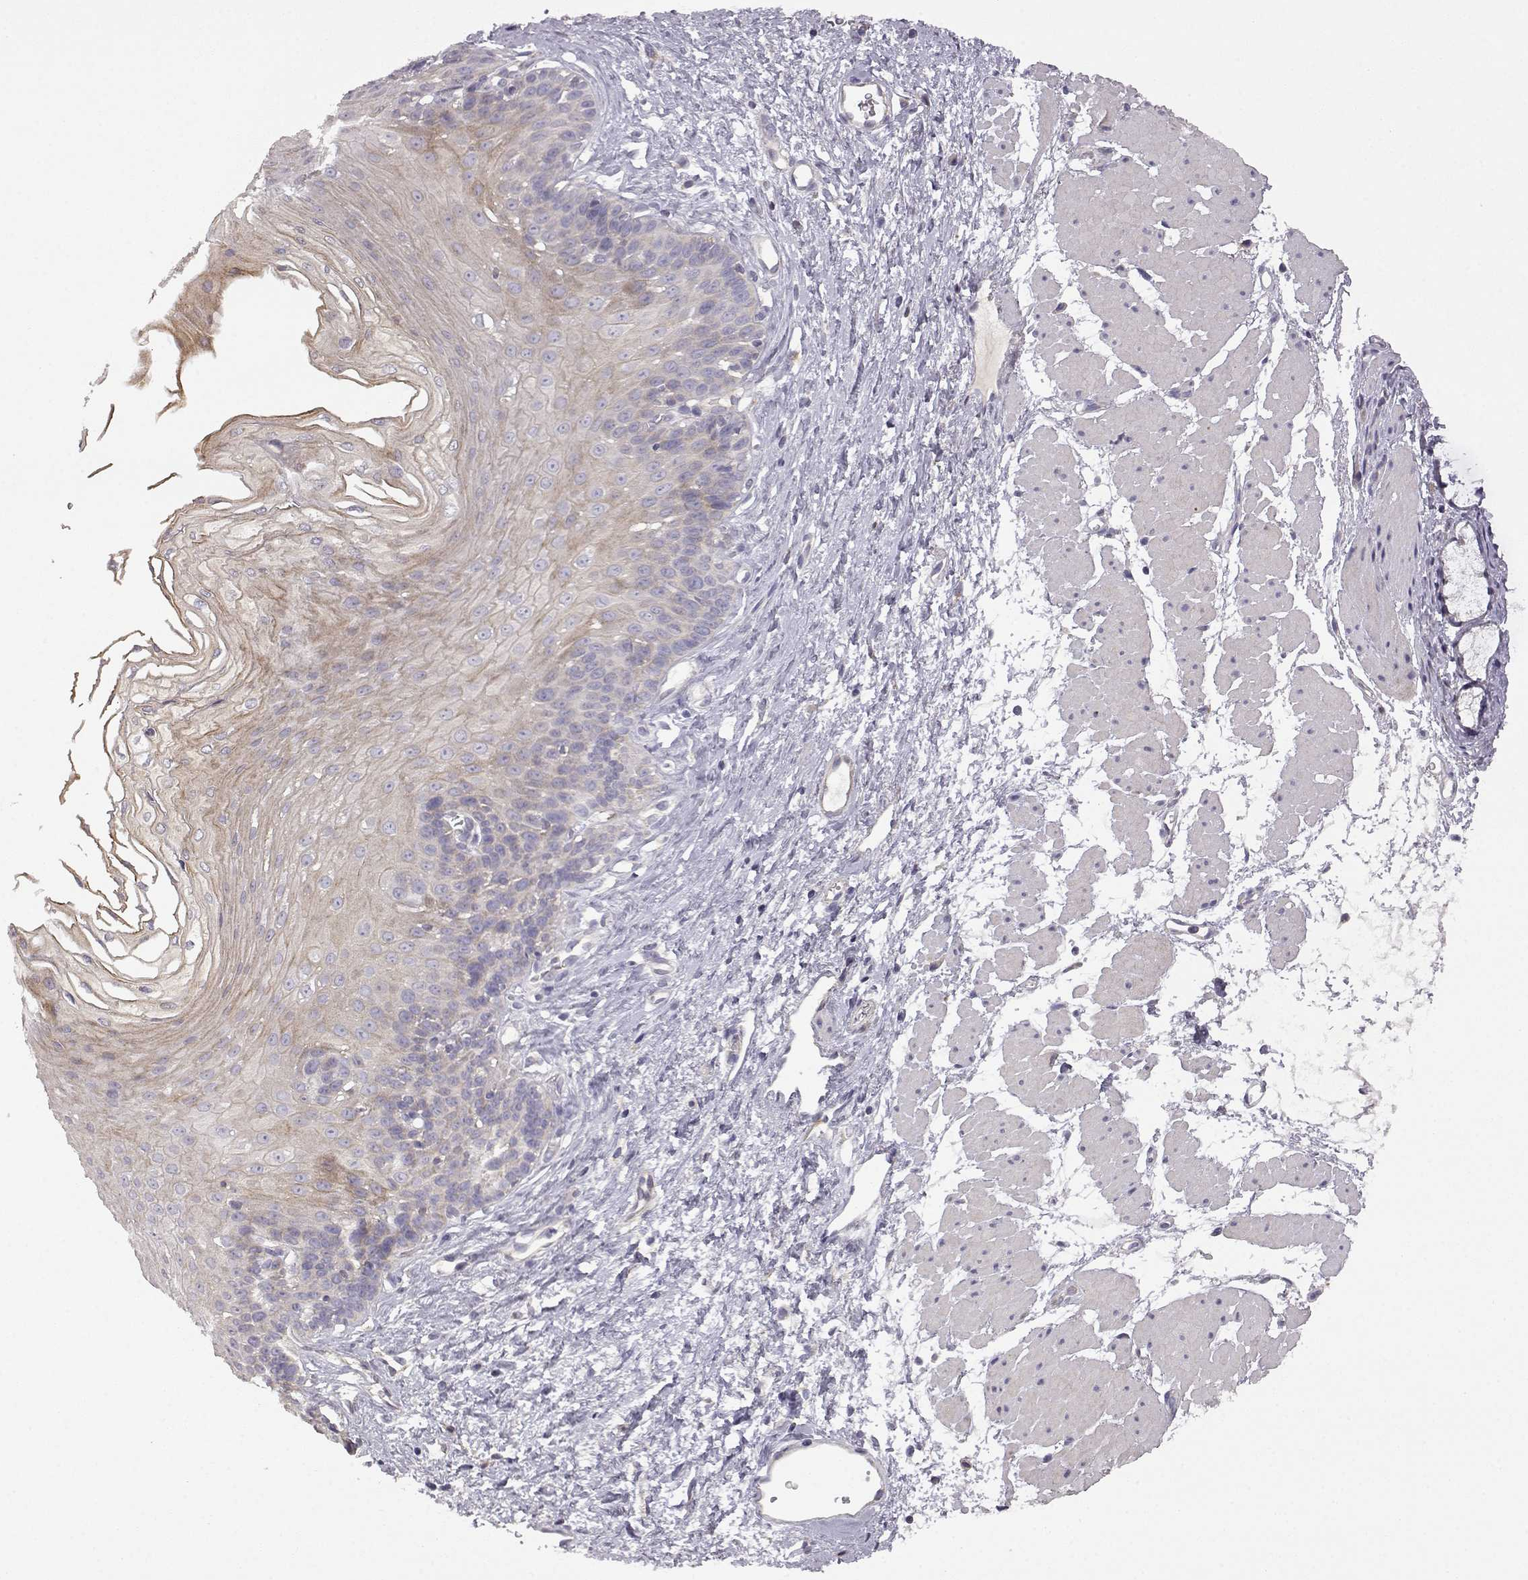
{"staining": {"intensity": "weak", "quantity": "<25%", "location": "cytoplasmic/membranous"}, "tissue": "esophagus", "cell_type": "Squamous epithelial cells", "image_type": "normal", "snomed": [{"axis": "morphology", "description": "Normal tissue, NOS"}, {"axis": "topography", "description": "Esophagus"}], "caption": "A histopathology image of esophagus stained for a protein exhibits no brown staining in squamous epithelial cells. (Brightfield microscopy of DAB immunohistochemistry (IHC) at high magnification).", "gene": "DDC", "patient": {"sex": "female", "age": 62}}